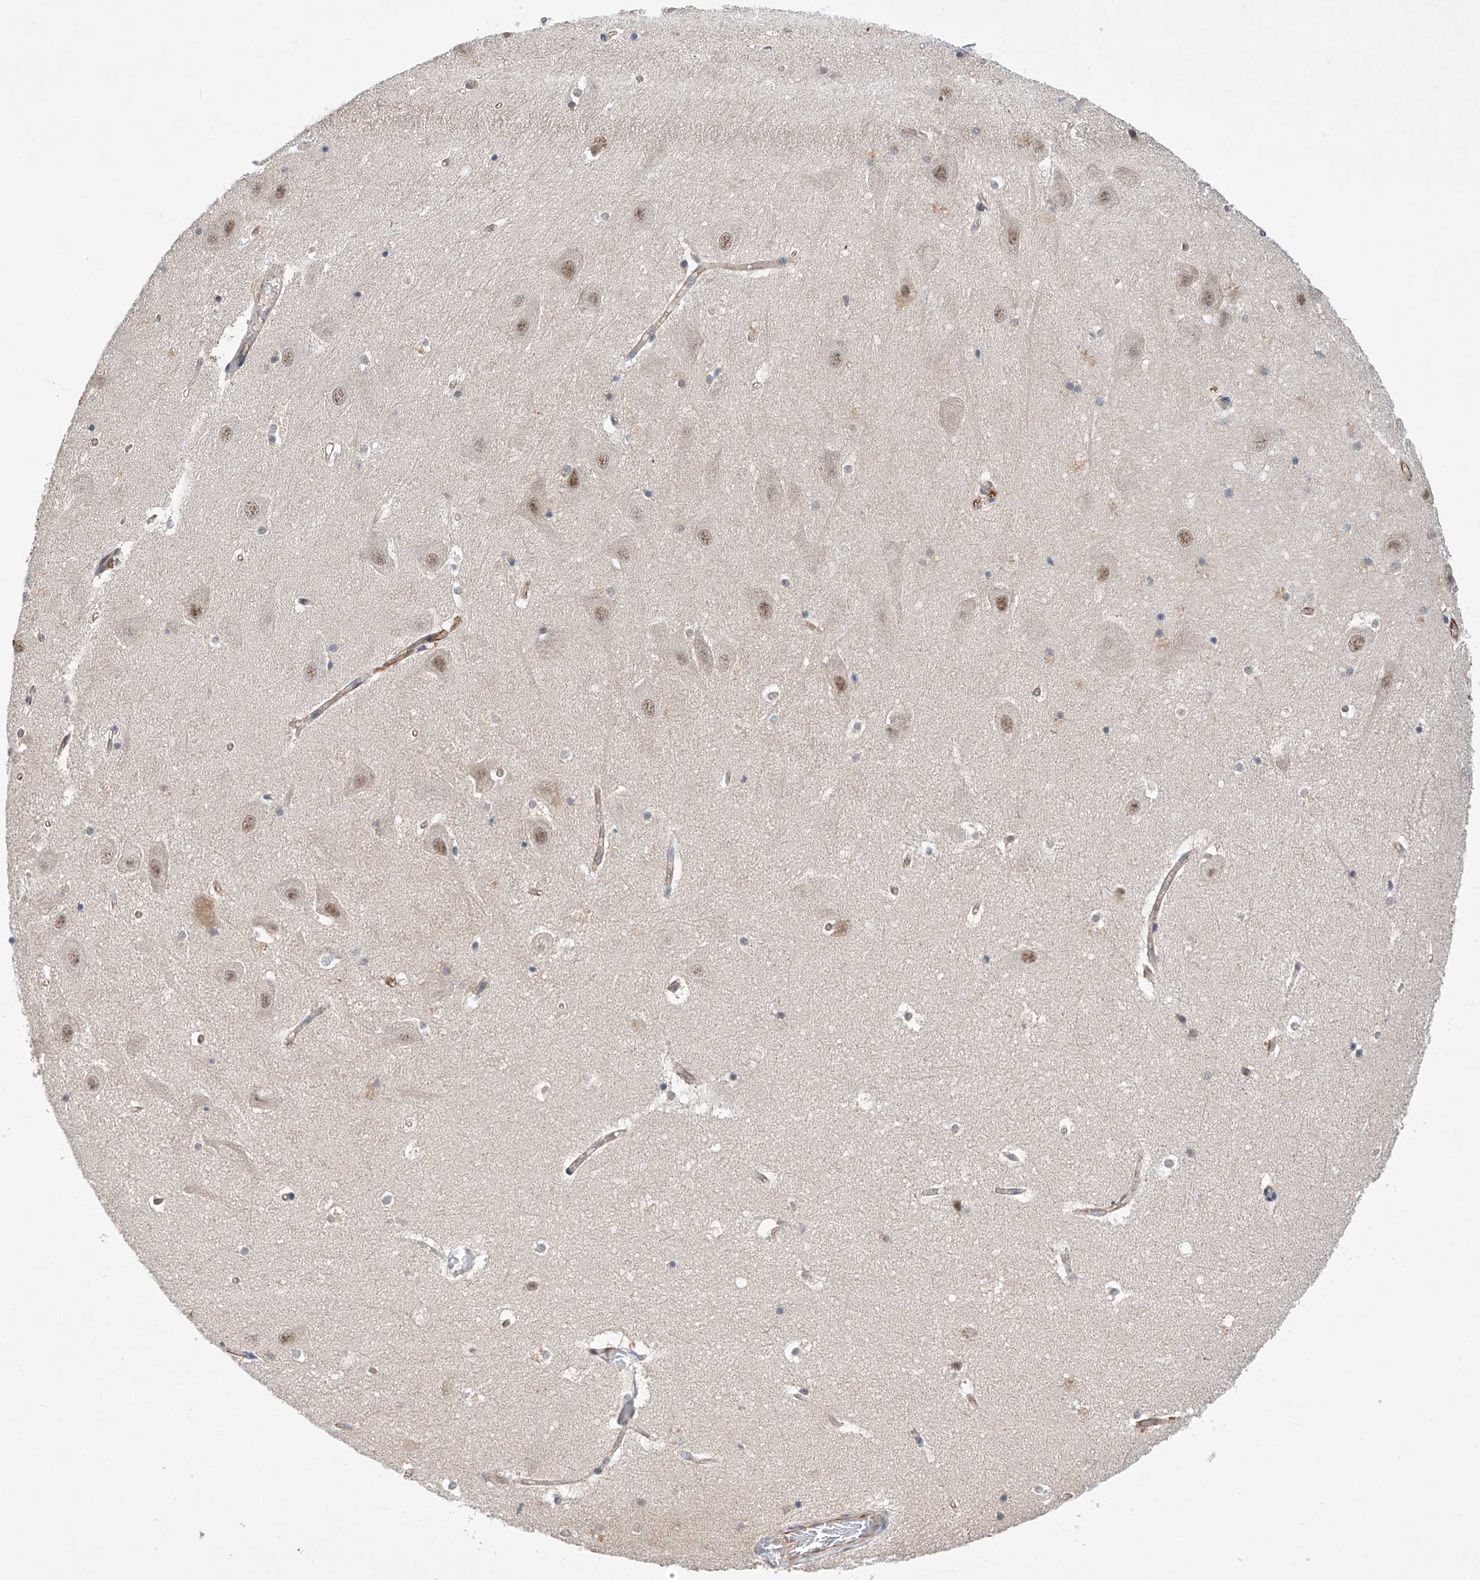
{"staining": {"intensity": "moderate", "quantity": "<25%", "location": "nuclear"}, "tissue": "hippocampus", "cell_type": "Glial cells", "image_type": "normal", "snomed": [{"axis": "morphology", "description": "Normal tissue, NOS"}, {"axis": "topography", "description": "Hippocampus"}], "caption": "Protein staining by IHC shows moderate nuclear expression in approximately <25% of glial cells in unremarkable hippocampus. (DAB (3,3'-diaminobenzidine) = brown stain, brightfield microscopy at high magnification).", "gene": "AMD1", "patient": {"sex": "female", "age": 52}}